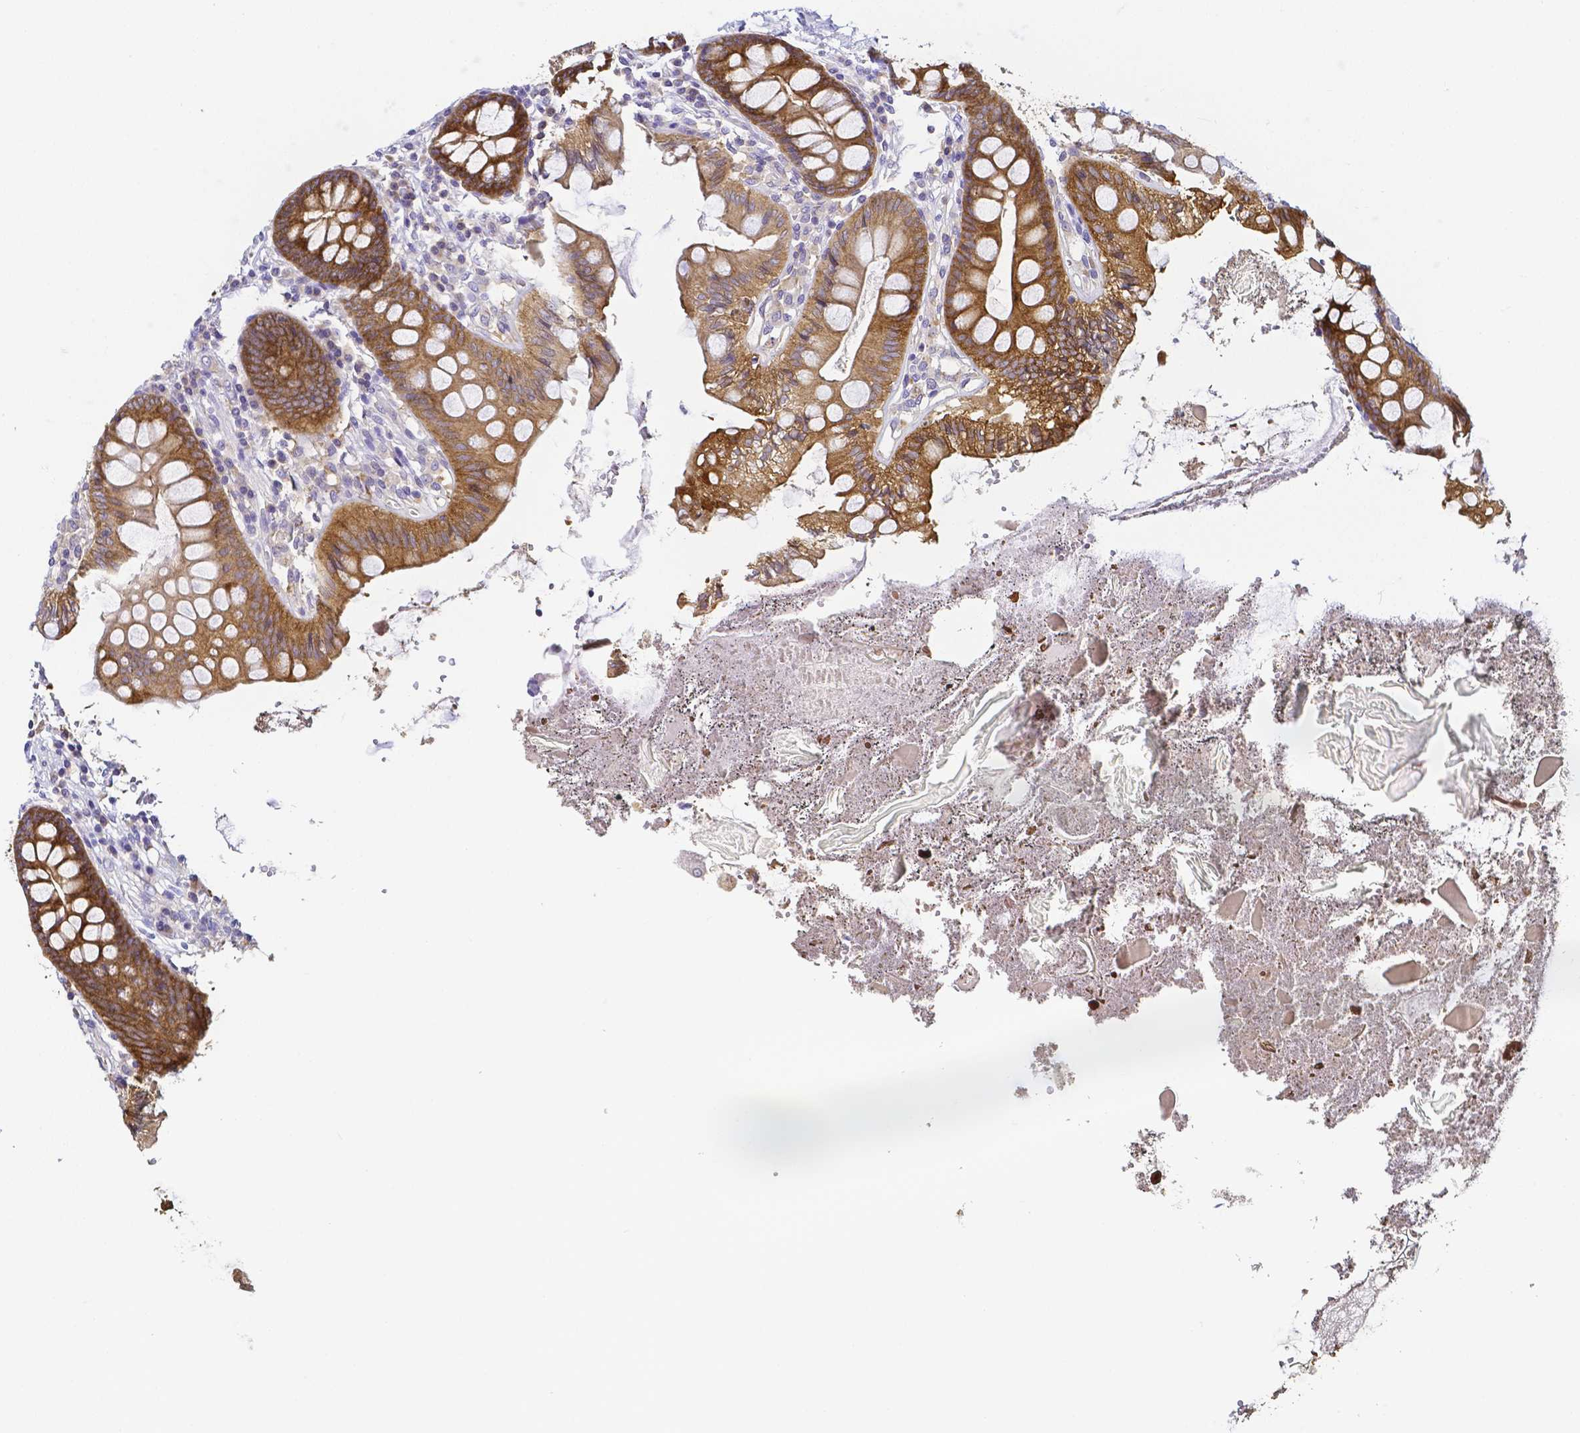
{"staining": {"intensity": "negative", "quantity": "none", "location": "none"}, "tissue": "colon", "cell_type": "Endothelial cells", "image_type": "normal", "snomed": [{"axis": "morphology", "description": "Normal tissue, NOS"}, {"axis": "topography", "description": "Colon"}], "caption": "Immunohistochemistry micrograph of normal colon: human colon stained with DAB demonstrates no significant protein positivity in endothelial cells. (Immunohistochemistry, brightfield microscopy, high magnification).", "gene": "PKP3", "patient": {"sex": "male", "age": 84}}